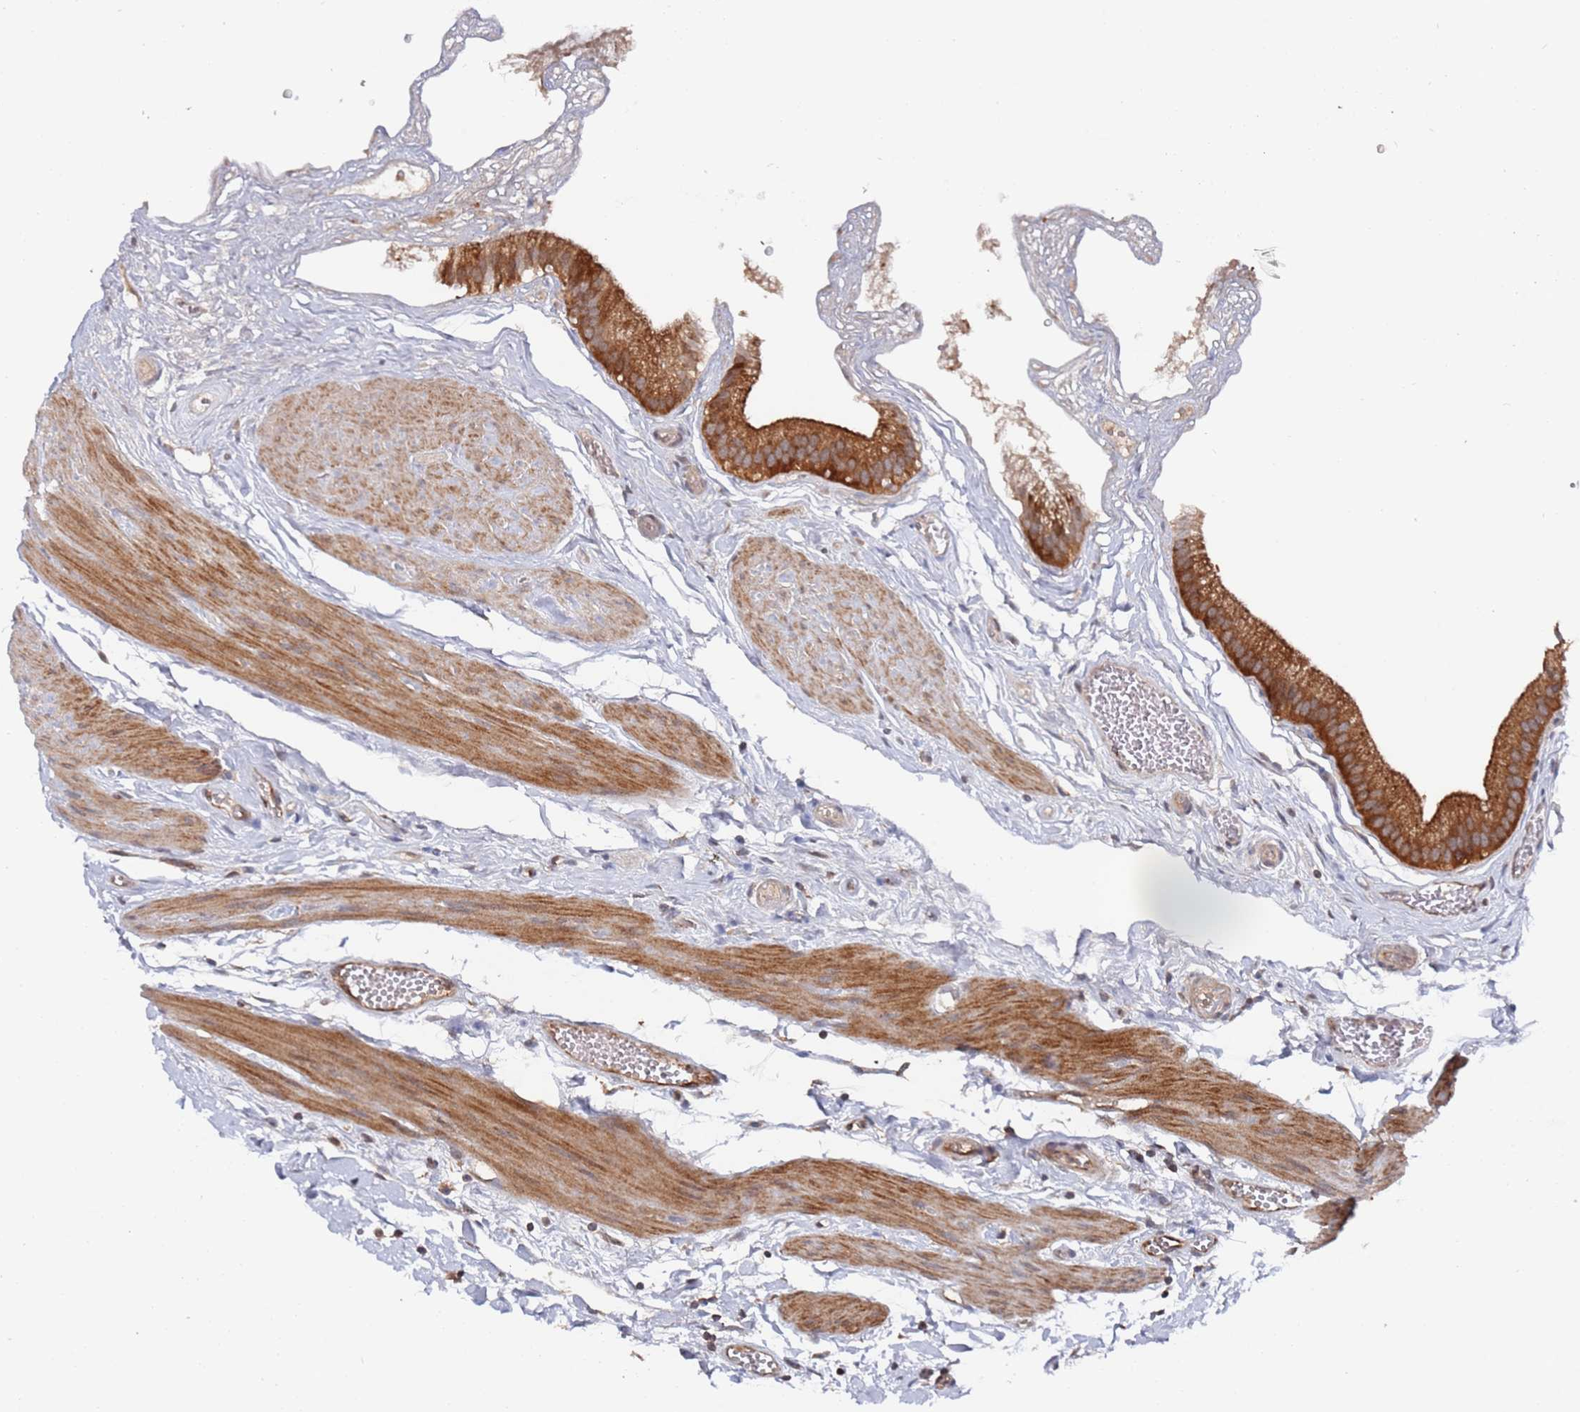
{"staining": {"intensity": "strong", "quantity": ">75%", "location": "cytoplasmic/membranous"}, "tissue": "gallbladder", "cell_type": "Glandular cells", "image_type": "normal", "snomed": [{"axis": "morphology", "description": "Normal tissue, NOS"}, {"axis": "topography", "description": "Gallbladder"}], "caption": "Gallbladder stained for a protein (brown) displays strong cytoplasmic/membranous positive staining in about >75% of glandular cells.", "gene": "DDX60", "patient": {"sex": "female", "age": 54}}